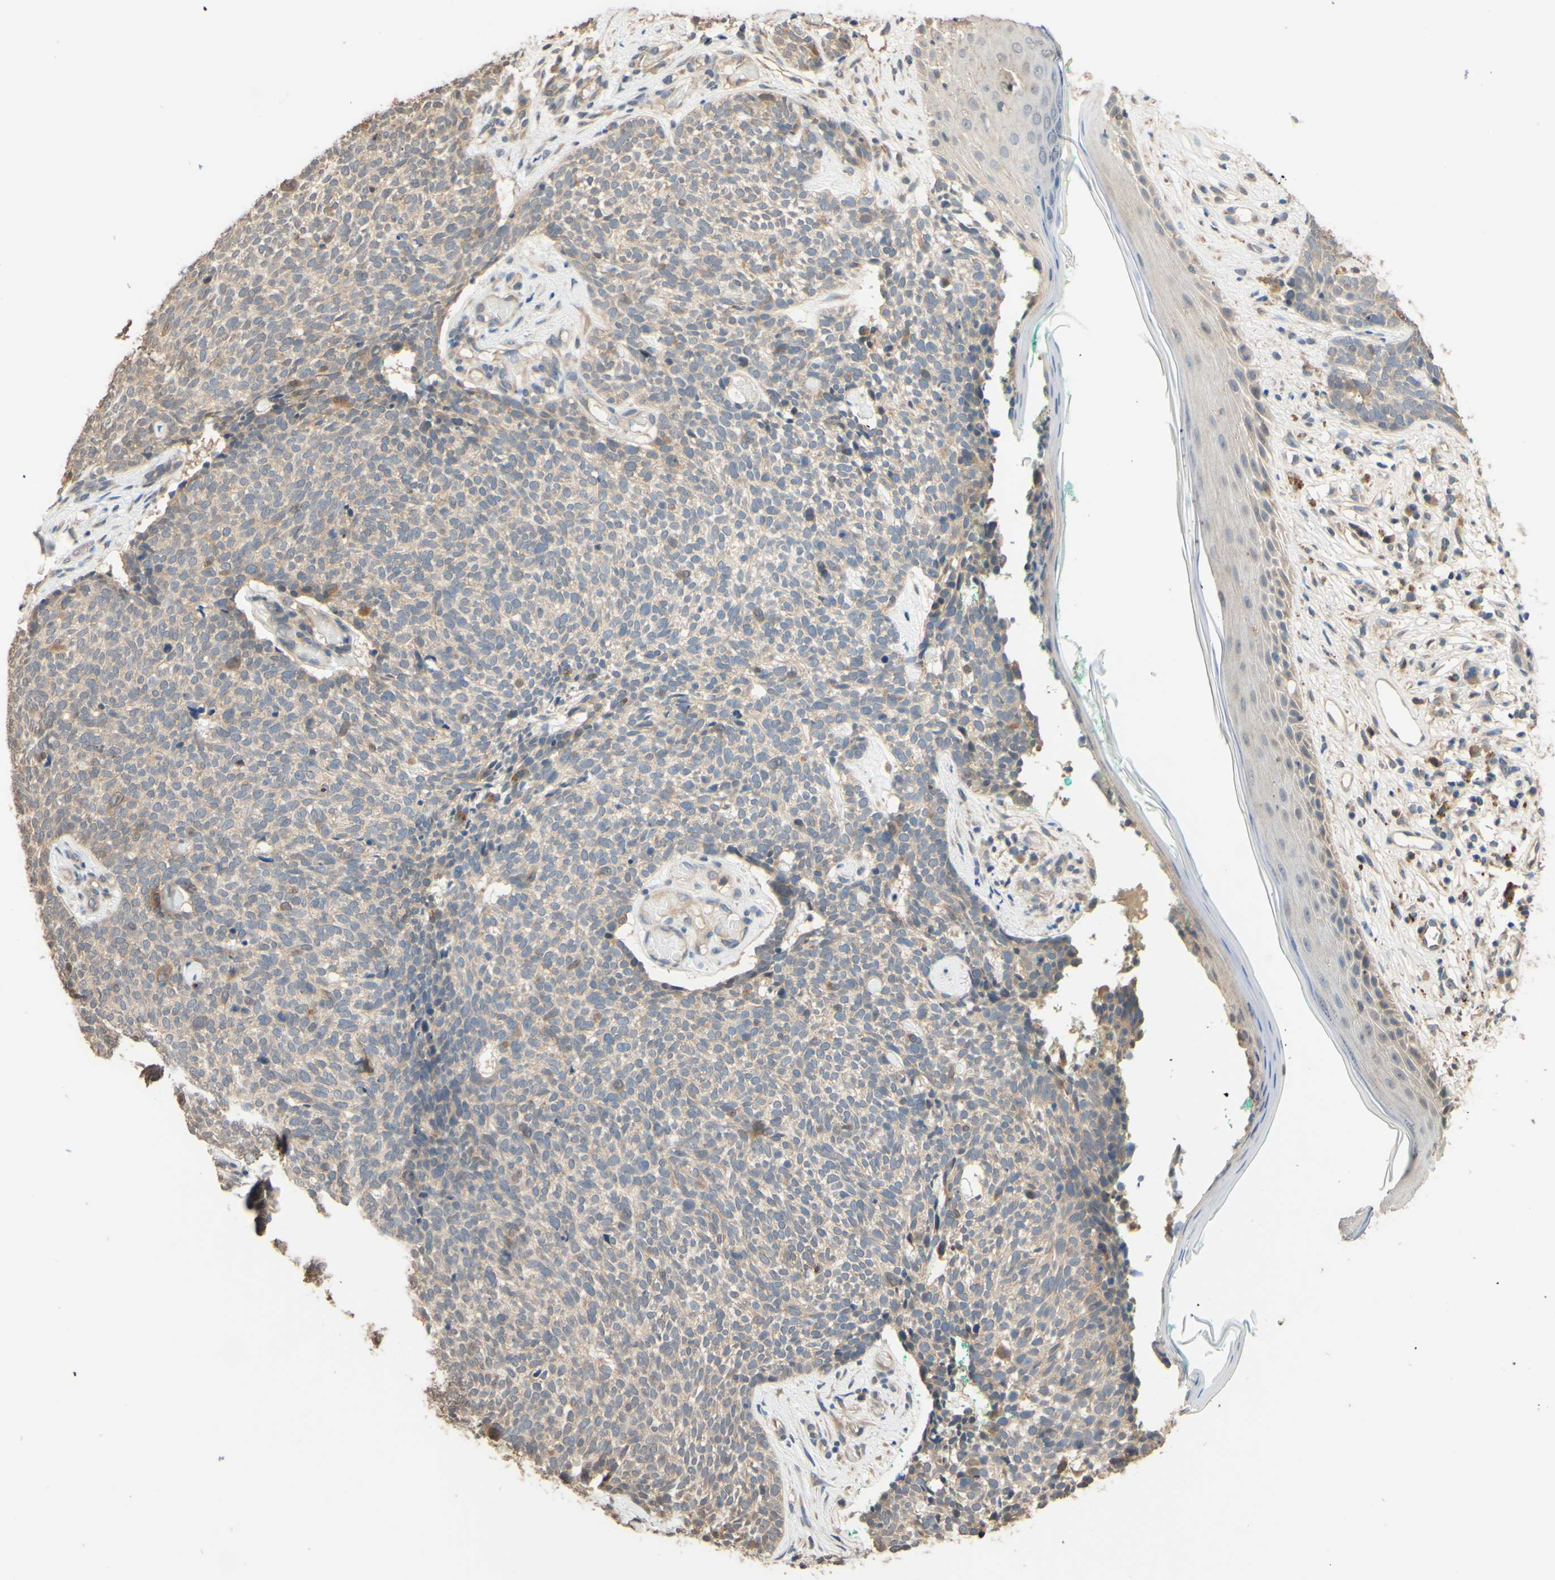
{"staining": {"intensity": "weak", "quantity": "25%-75%", "location": "cytoplasmic/membranous"}, "tissue": "skin cancer", "cell_type": "Tumor cells", "image_type": "cancer", "snomed": [{"axis": "morphology", "description": "Basal cell carcinoma"}, {"axis": "topography", "description": "Skin"}], "caption": "Skin basal cell carcinoma stained with a protein marker displays weak staining in tumor cells.", "gene": "SMIM19", "patient": {"sex": "female", "age": 84}}